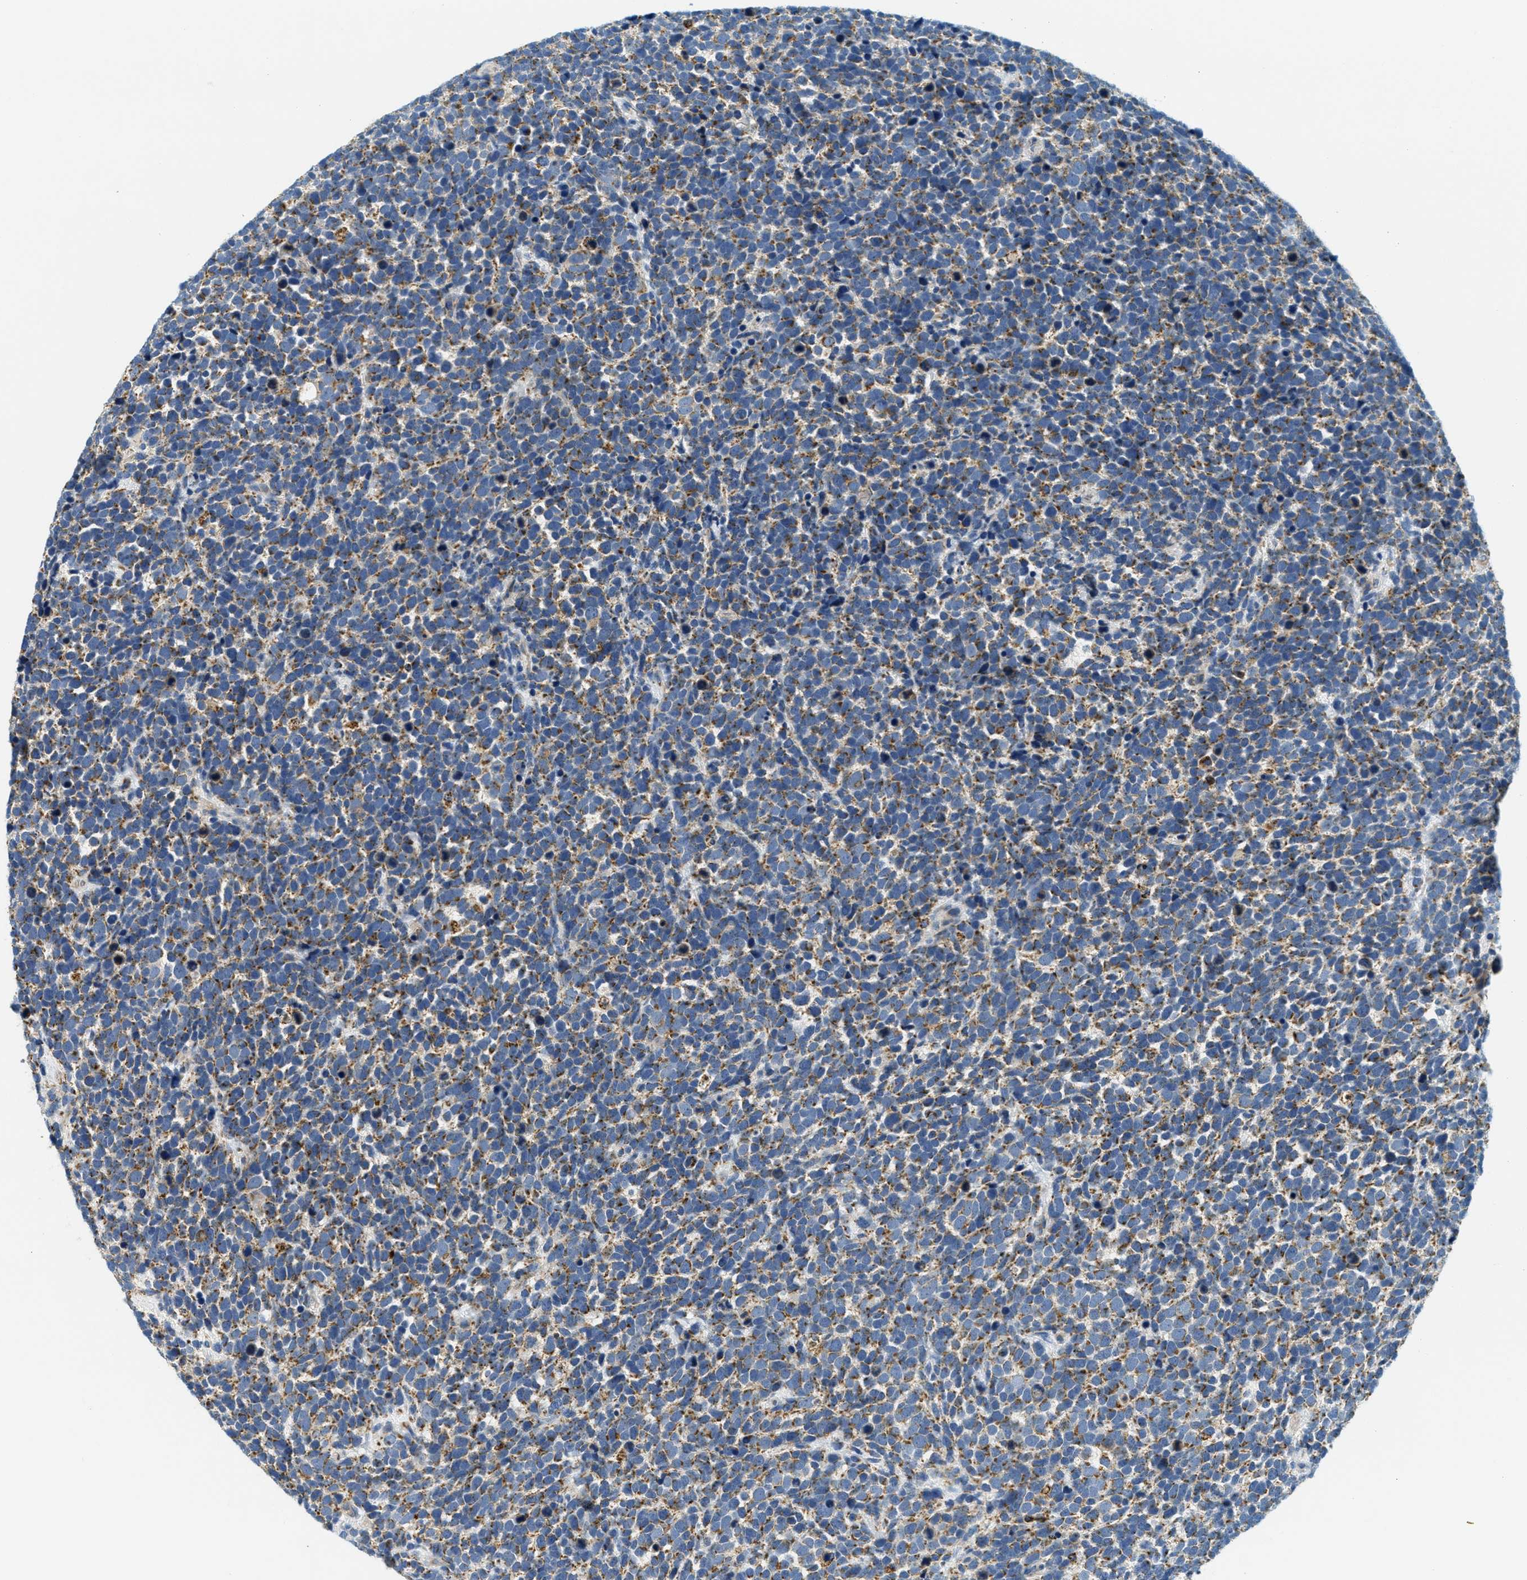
{"staining": {"intensity": "moderate", "quantity": ">75%", "location": "cytoplasmic/membranous"}, "tissue": "urothelial cancer", "cell_type": "Tumor cells", "image_type": "cancer", "snomed": [{"axis": "morphology", "description": "Urothelial carcinoma, High grade"}, {"axis": "topography", "description": "Urinary bladder"}], "caption": "Protein expression analysis of human urothelial cancer reveals moderate cytoplasmic/membranous expression in approximately >75% of tumor cells.", "gene": "HLCS", "patient": {"sex": "female", "age": 82}}